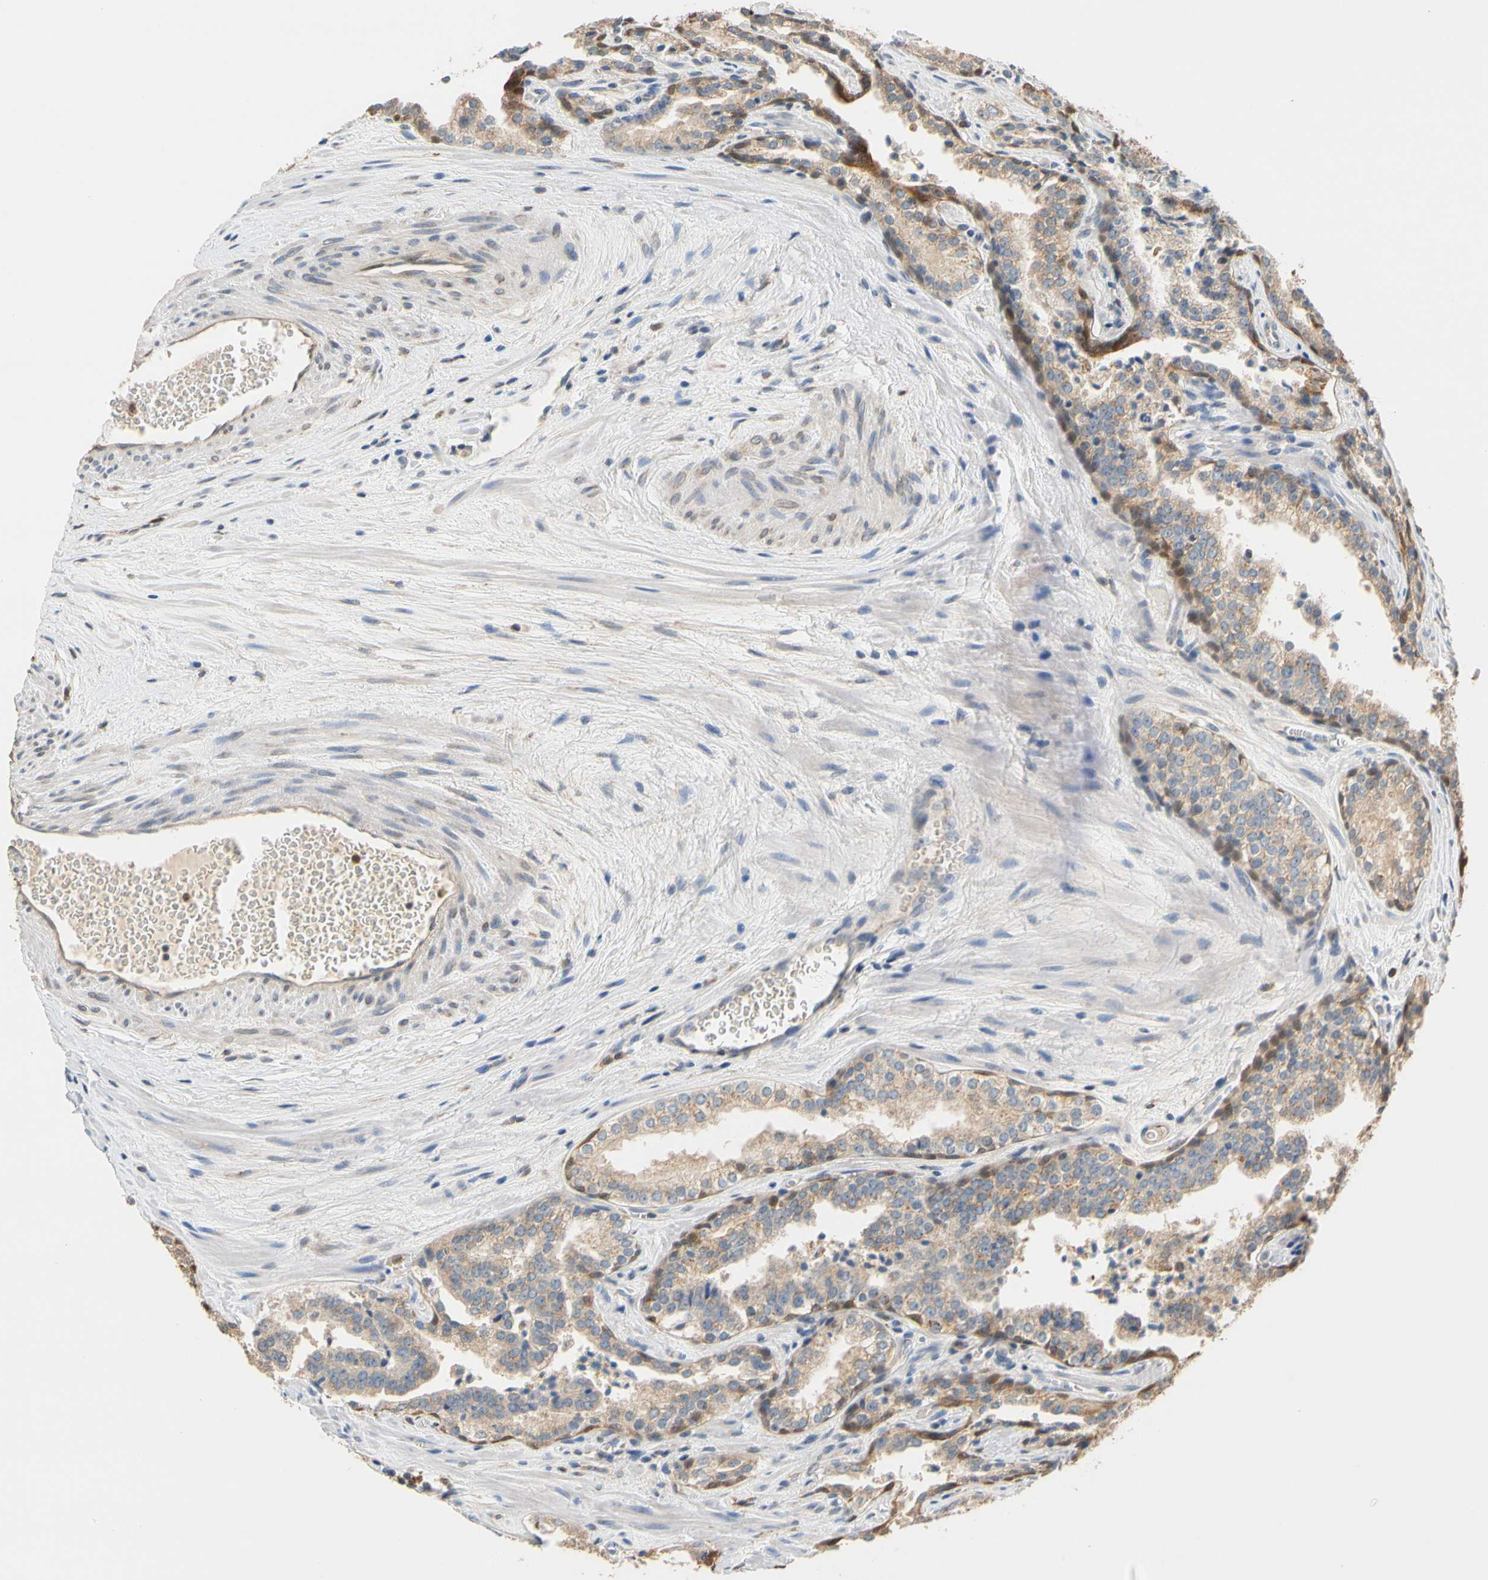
{"staining": {"intensity": "weak", "quantity": ">75%", "location": "cytoplasmic/membranous"}, "tissue": "prostate cancer", "cell_type": "Tumor cells", "image_type": "cancer", "snomed": [{"axis": "morphology", "description": "Adenocarcinoma, Low grade"}, {"axis": "topography", "description": "Prostate"}], "caption": "Immunohistochemistry (IHC) staining of prostate cancer, which exhibits low levels of weak cytoplasmic/membranous positivity in approximately >75% of tumor cells indicating weak cytoplasmic/membranous protein expression. The staining was performed using DAB (3,3'-diaminobenzidine) (brown) for protein detection and nuclei were counterstained in hematoxylin (blue).", "gene": "GPSM2", "patient": {"sex": "male", "age": 60}}